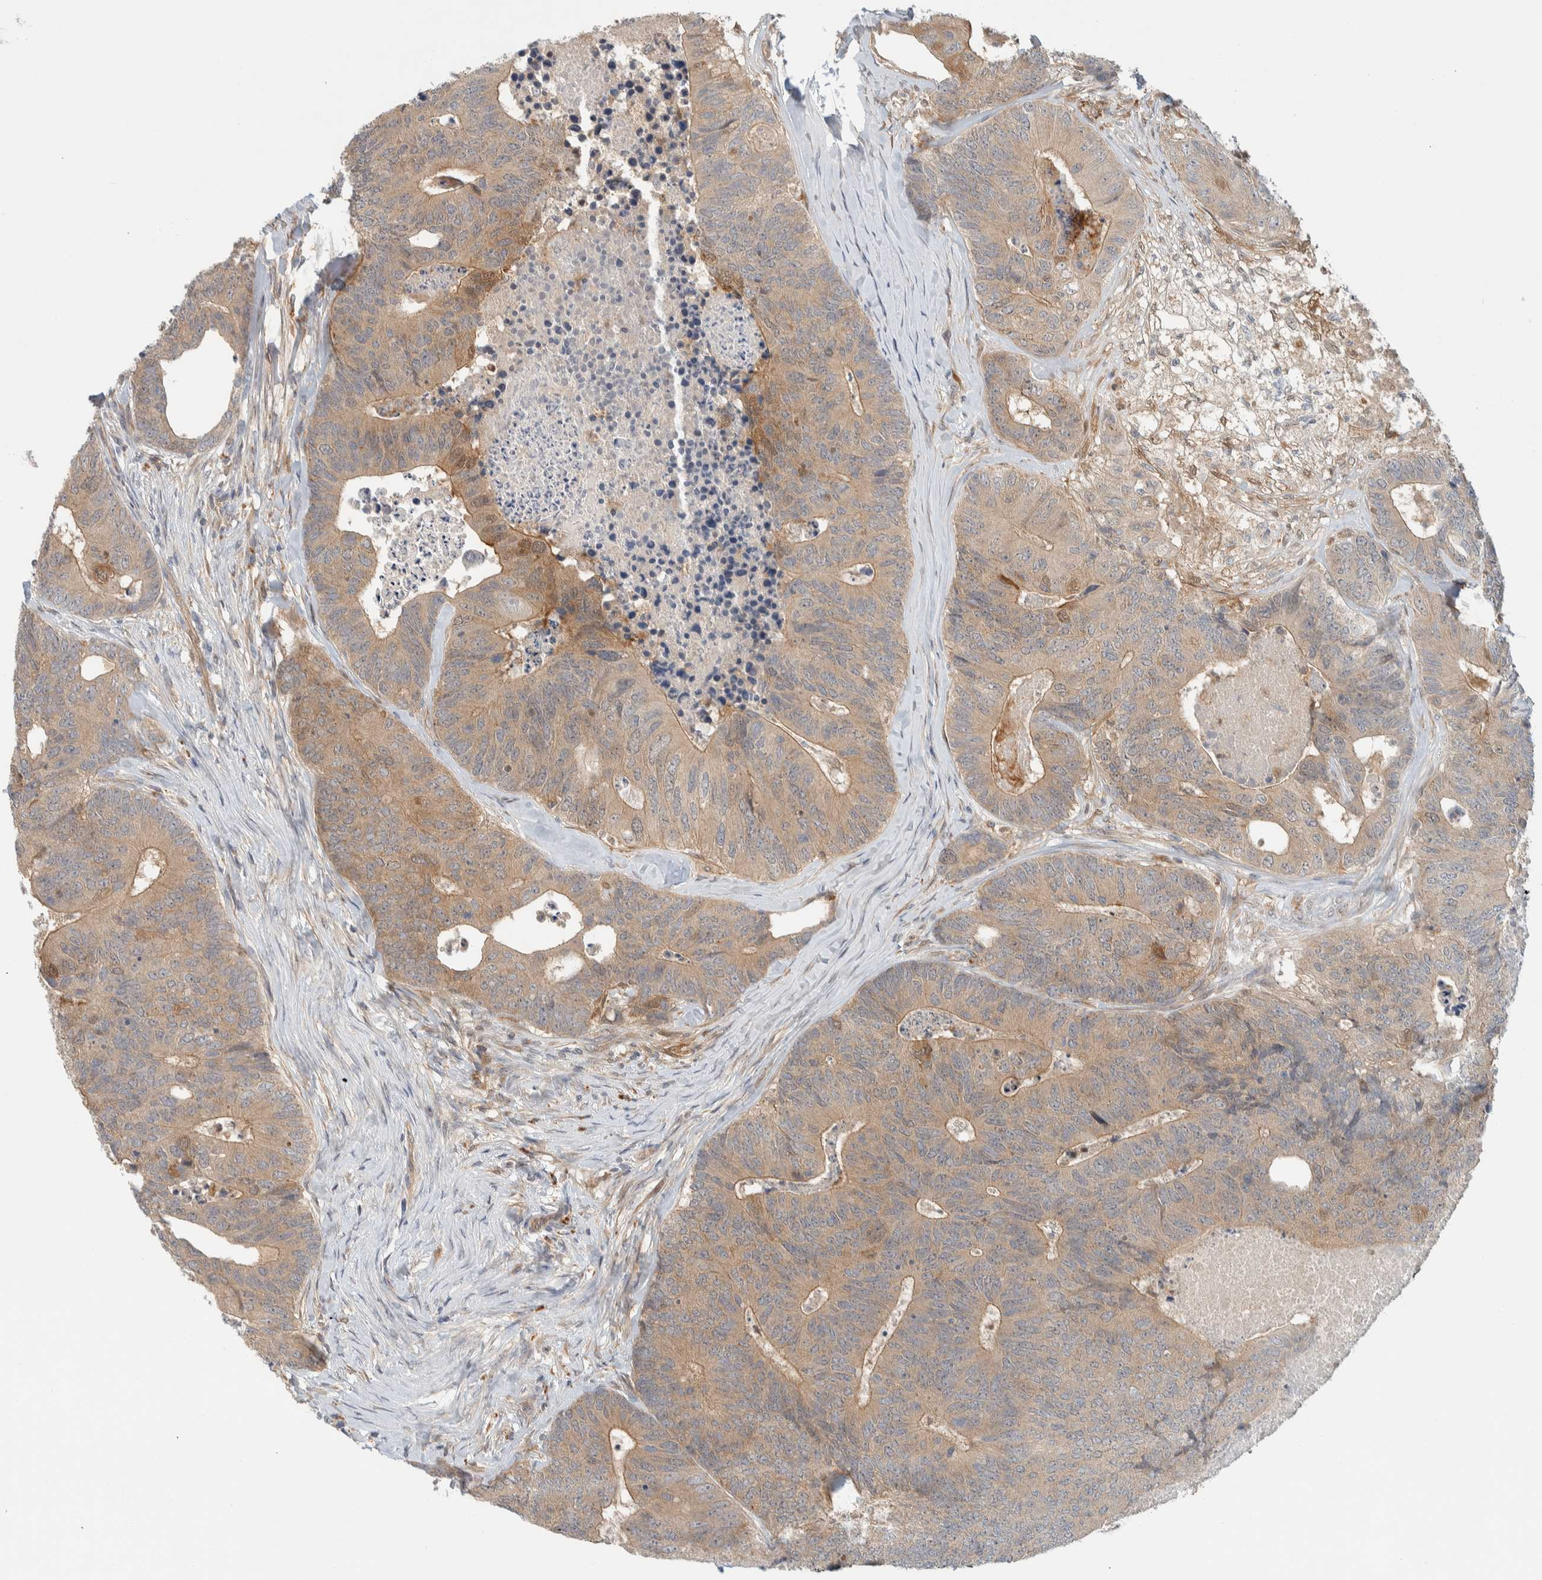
{"staining": {"intensity": "weak", "quantity": ">75%", "location": "cytoplasmic/membranous"}, "tissue": "colorectal cancer", "cell_type": "Tumor cells", "image_type": "cancer", "snomed": [{"axis": "morphology", "description": "Adenocarcinoma, NOS"}, {"axis": "topography", "description": "Colon"}], "caption": "Human colorectal cancer stained with a brown dye reveals weak cytoplasmic/membranous positive positivity in about >75% of tumor cells.", "gene": "GCLM", "patient": {"sex": "female", "age": 67}}